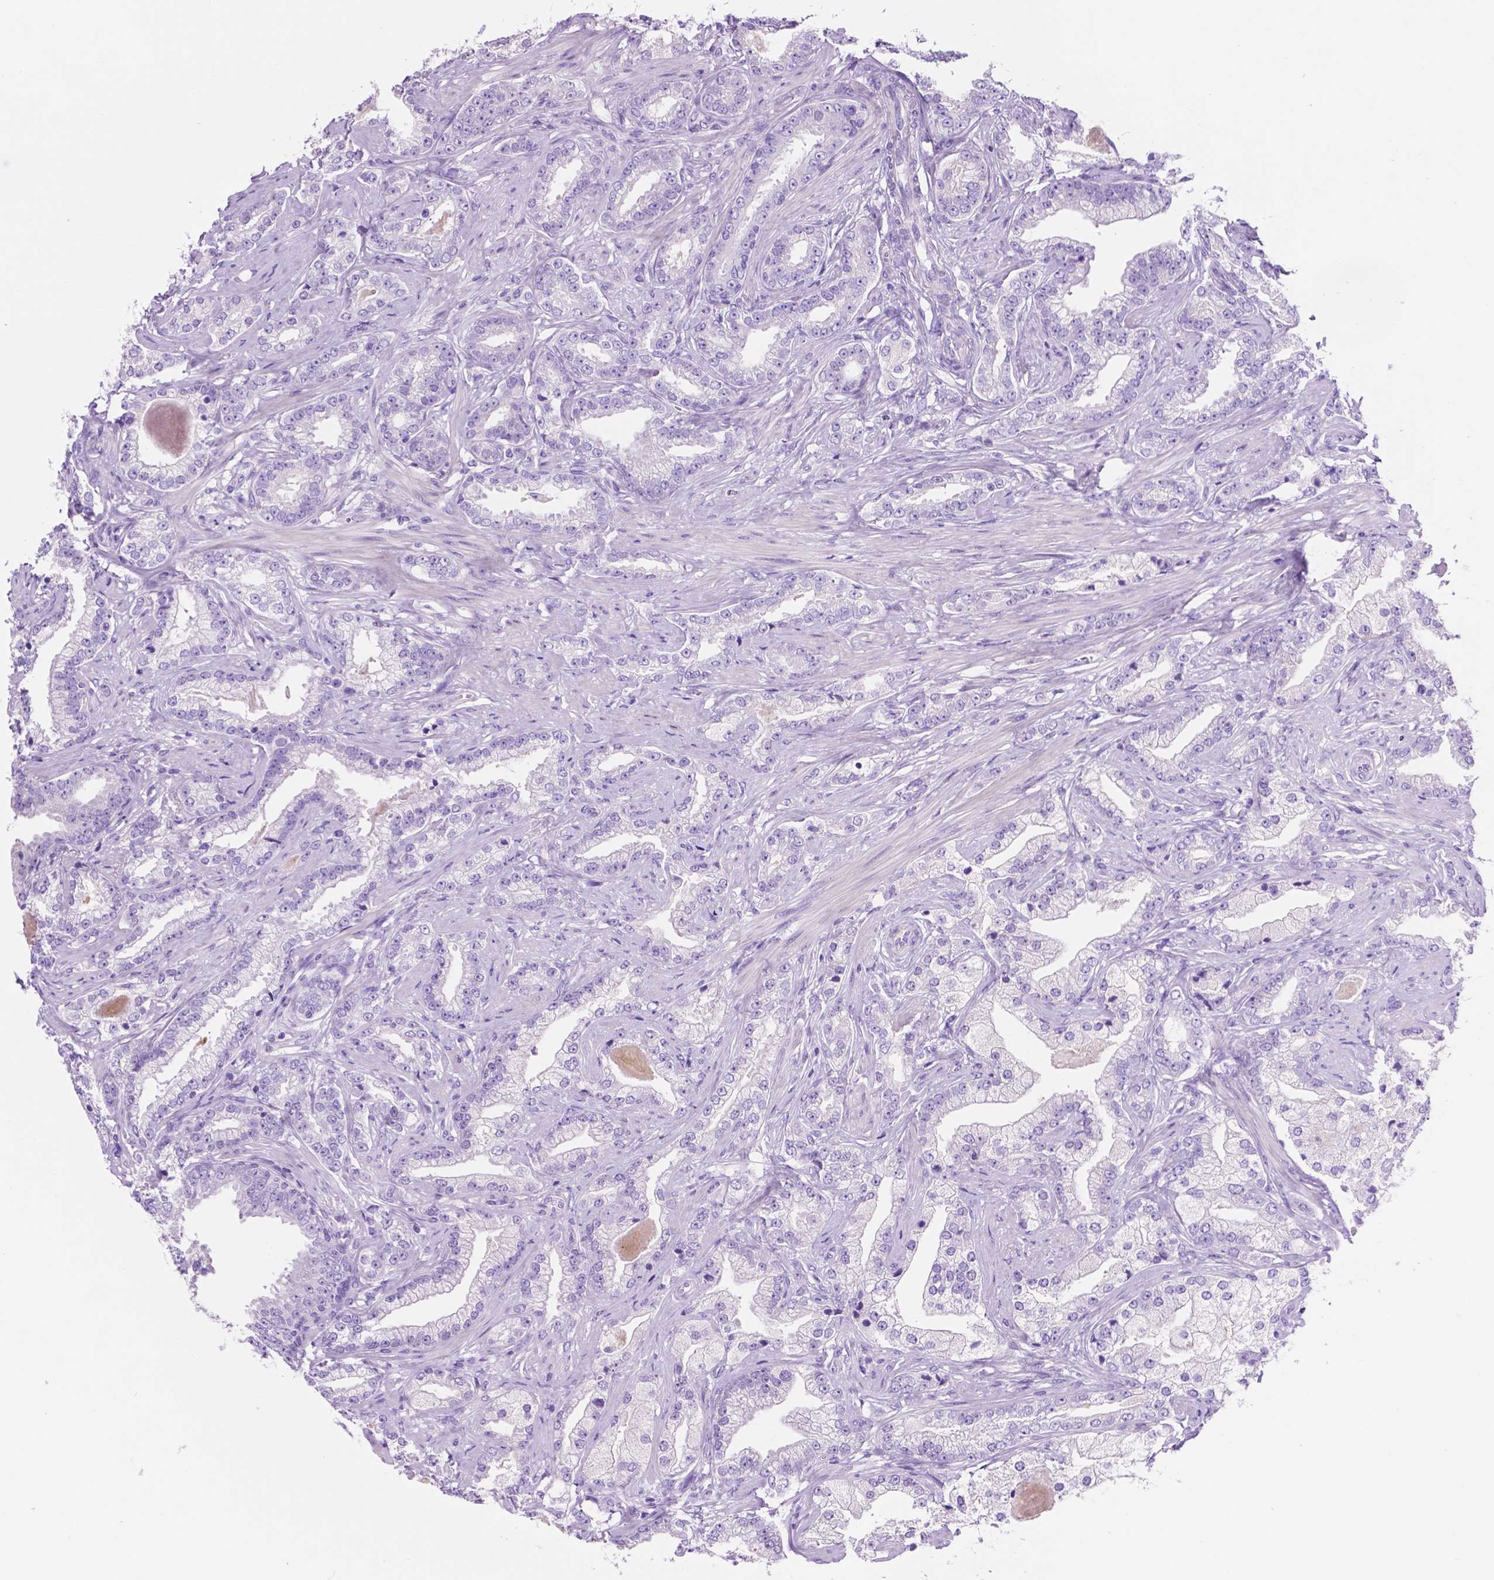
{"staining": {"intensity": "negative", "quantity": "none", "location": "none"}, "tissue": "prostate cancer", "cell_type": "Tumor cells", "image_type": "cancer", "snomed": [{"axis": "morphology", "description": "Adenocarcinoma, Low grade"}, {"axis": "topography", "description": "Prostate"}], "caption": "This is an IHC histopathology image of human prostate cancer (low-grade adenocarcinoma). There is no staining in tumor cells.", "gene": "IGFN1", "patient": {"sex": "male", "age": 61}}